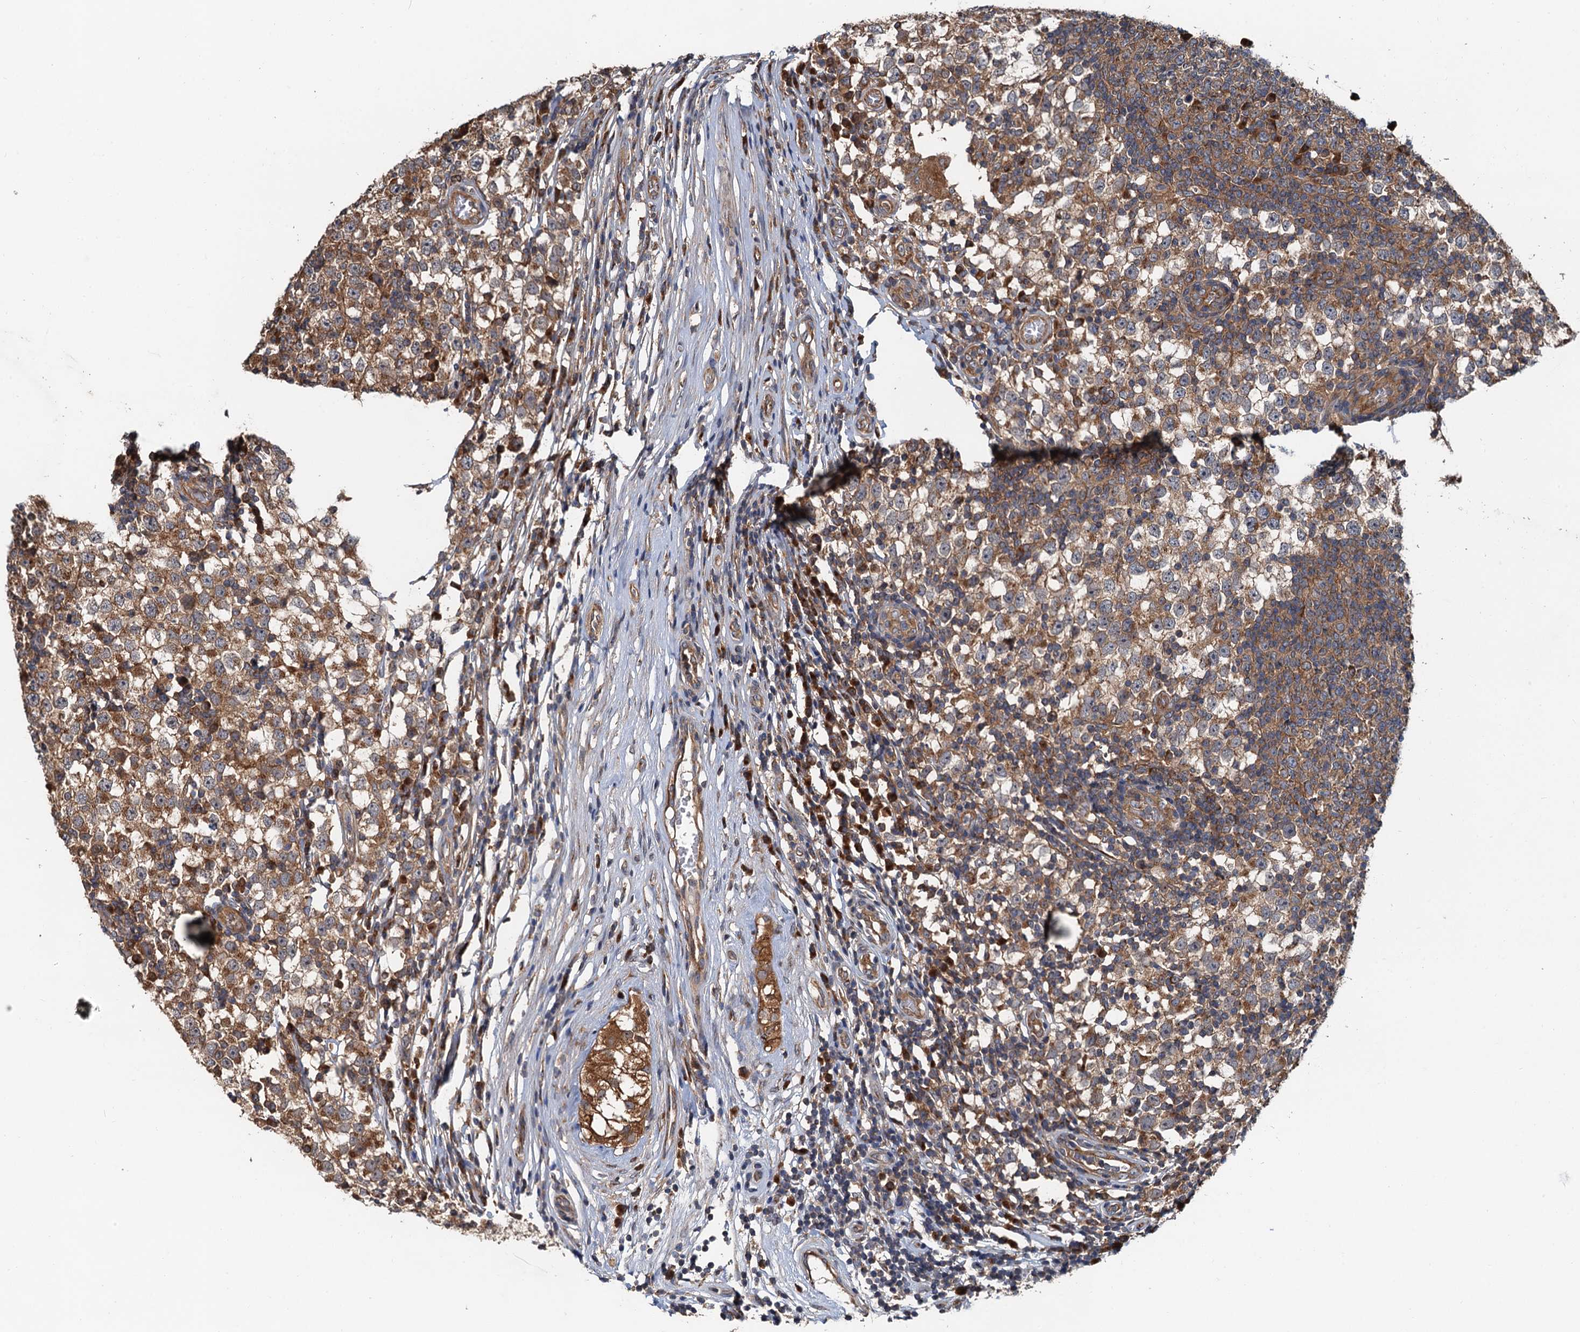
{"staining": {"intensity": "moderate", "quantity": ">75%", "location": "cytoplasmic/membranous"}, "tissue": "testis cancer", "cell_type": "Tumor cells", "image_type": "cancer", "snomed": [{"axis": "morphology", "description": "Seminoma, NOS"}, {"axis": "topography", "description": "Testis"}], "caption": "IHC (DAB (3,3'-diaminobenzidine)) staining of seminoma (testis) shows moderate cytoplasmic/membranous protein staining in about >75% of tumor cells. The protein of interest is stained brown, and the nuclei are stained in blue (DAB (3,3'-diaminobenzidine) IHC with brightfield microscopy, high magnification).", "gene": "COG3", "patient": {"sex": "male", "age": 65}}